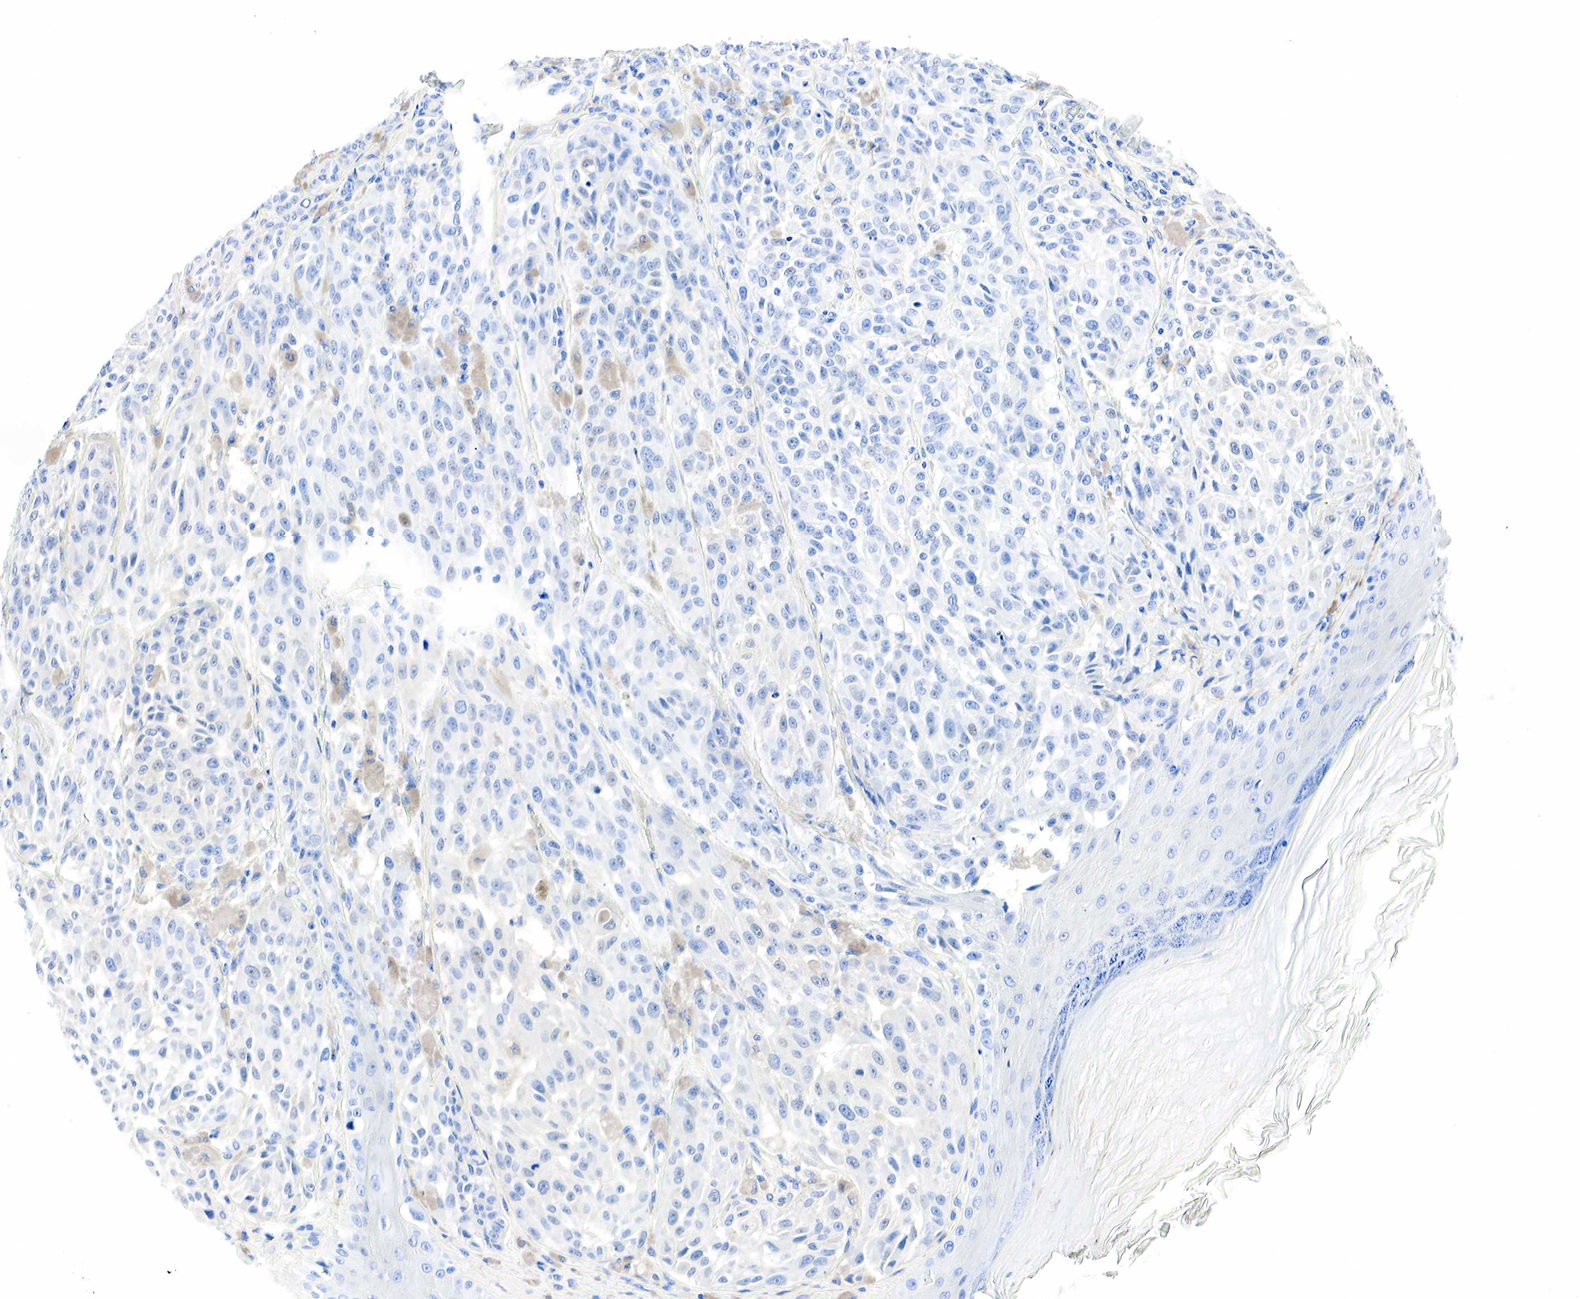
{"staining": {"intensity": "weak", "quantity": "<25%", "location": "cytoplasmic/membranous"}, "tissue": "melanoma", "cell_type": "Tumor cells", "image_type": "cancer", "snomed": [{"axis": "morphology", "description": "Malignant melanoma, NOS"}, {"axis": "topography", "description": "Skin"}], "caption": "This is a histopathology image of immunohistochemistry (IHC) staining of melanoma, which shows no expression in tumor cells. The staining was performed using DAB (3,3'-diaminobenzidine) to visualize the protein expression in brown, while the nuclei were stained in blue with hematoxylin (Magnification: 20x).", "gene": "PTH", "patient": {"sex": "male", "age": 44}}